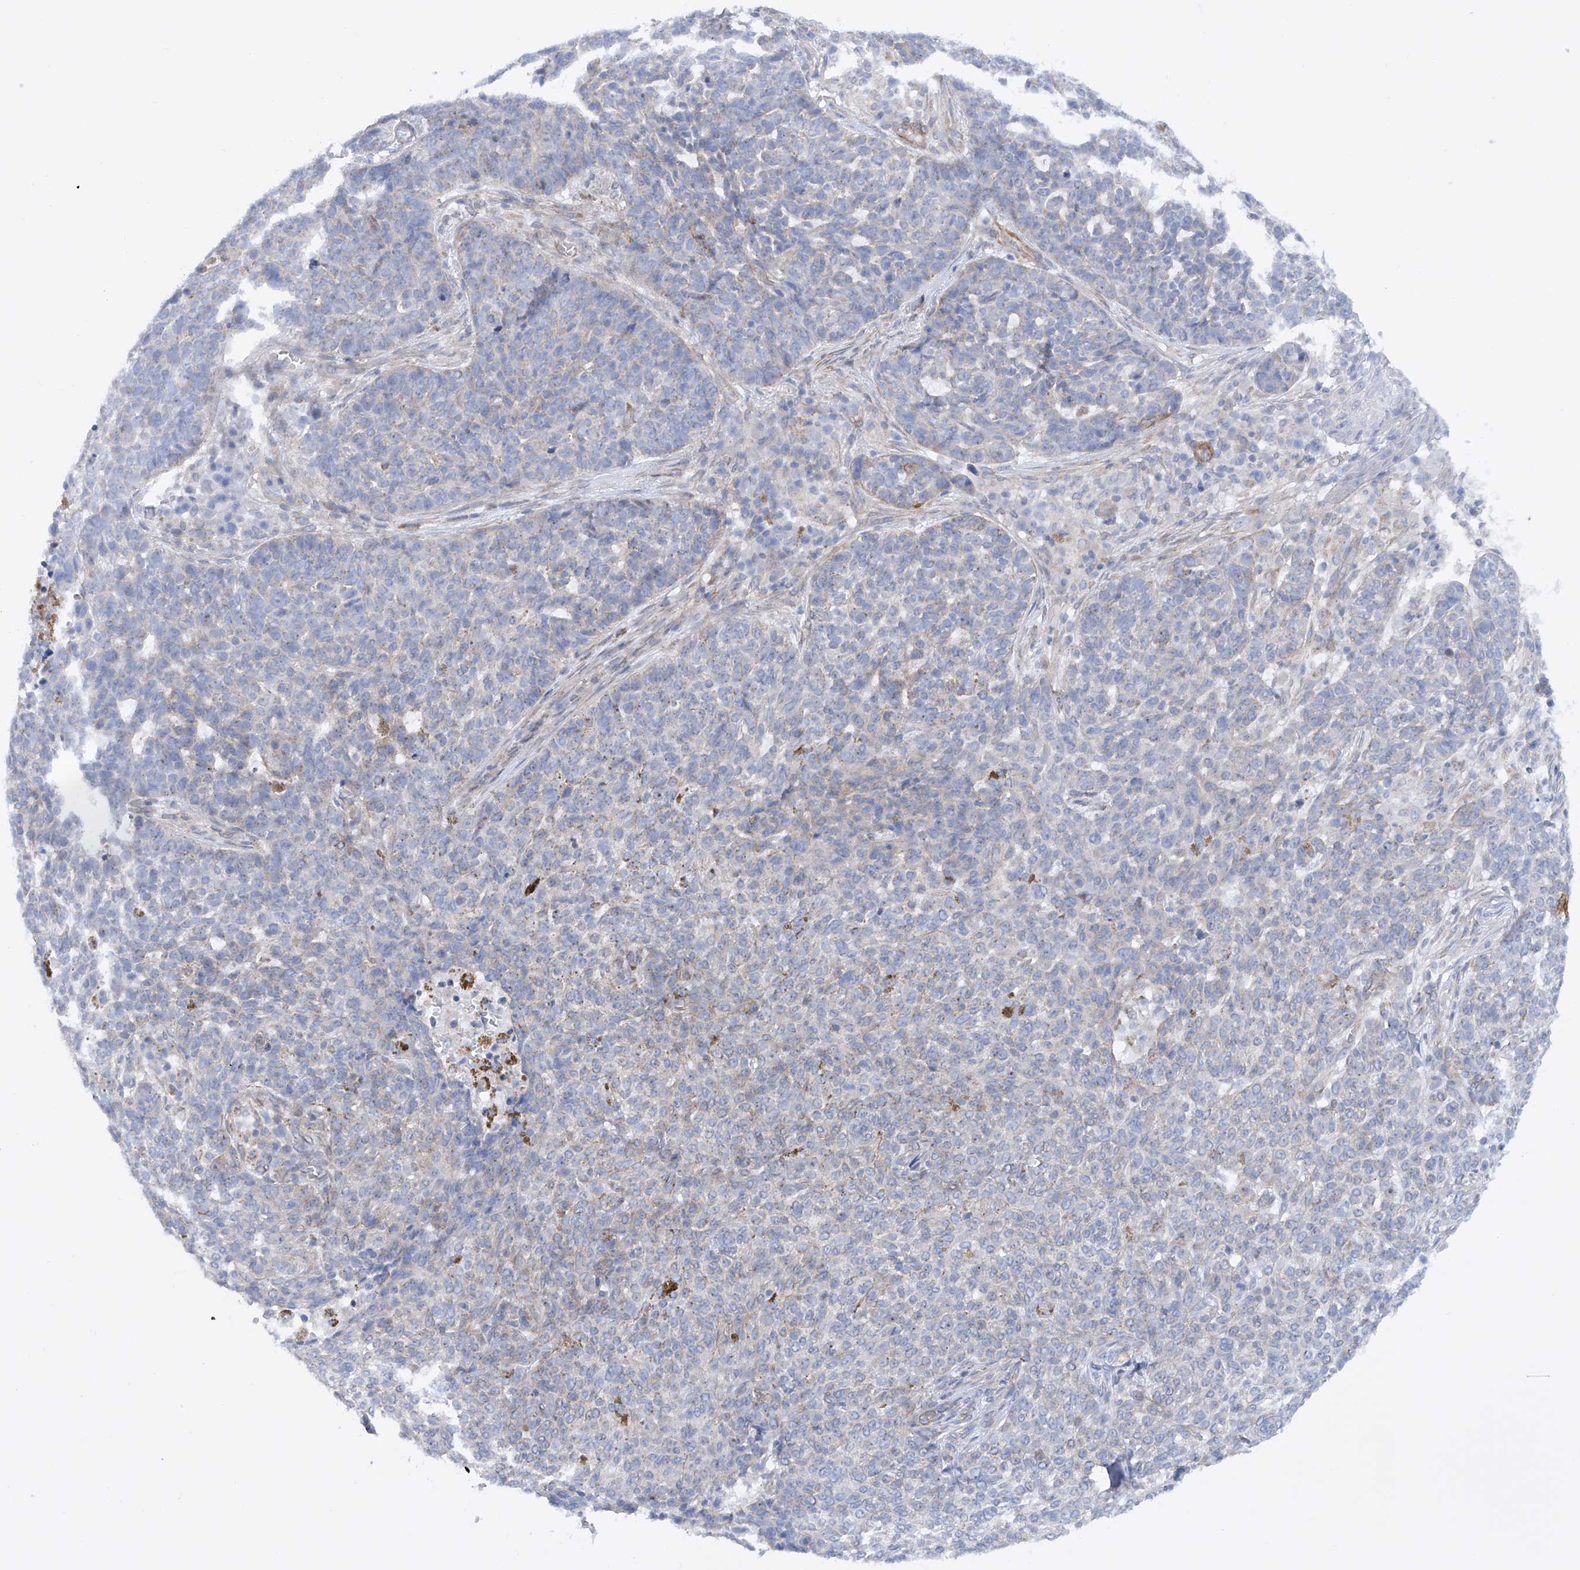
{"staining": {"intensity": "negative", "quantity": "none", "location": "none"}, "tissue": "skin cancer", "cell_type": "Tumor cells", "image_type": "cancer", "snomed": [{"axis": "morphology", "description": "Basal cell carcinoma"}, {"axis": "topography", "description": "Skin"}], "caption": "A micrograph of human skin cancer (basal cell carcinoma) is negative for staining in tumor cells.", "gene": "ZNF490", "patient": {"sex": "male", "age": 85}}